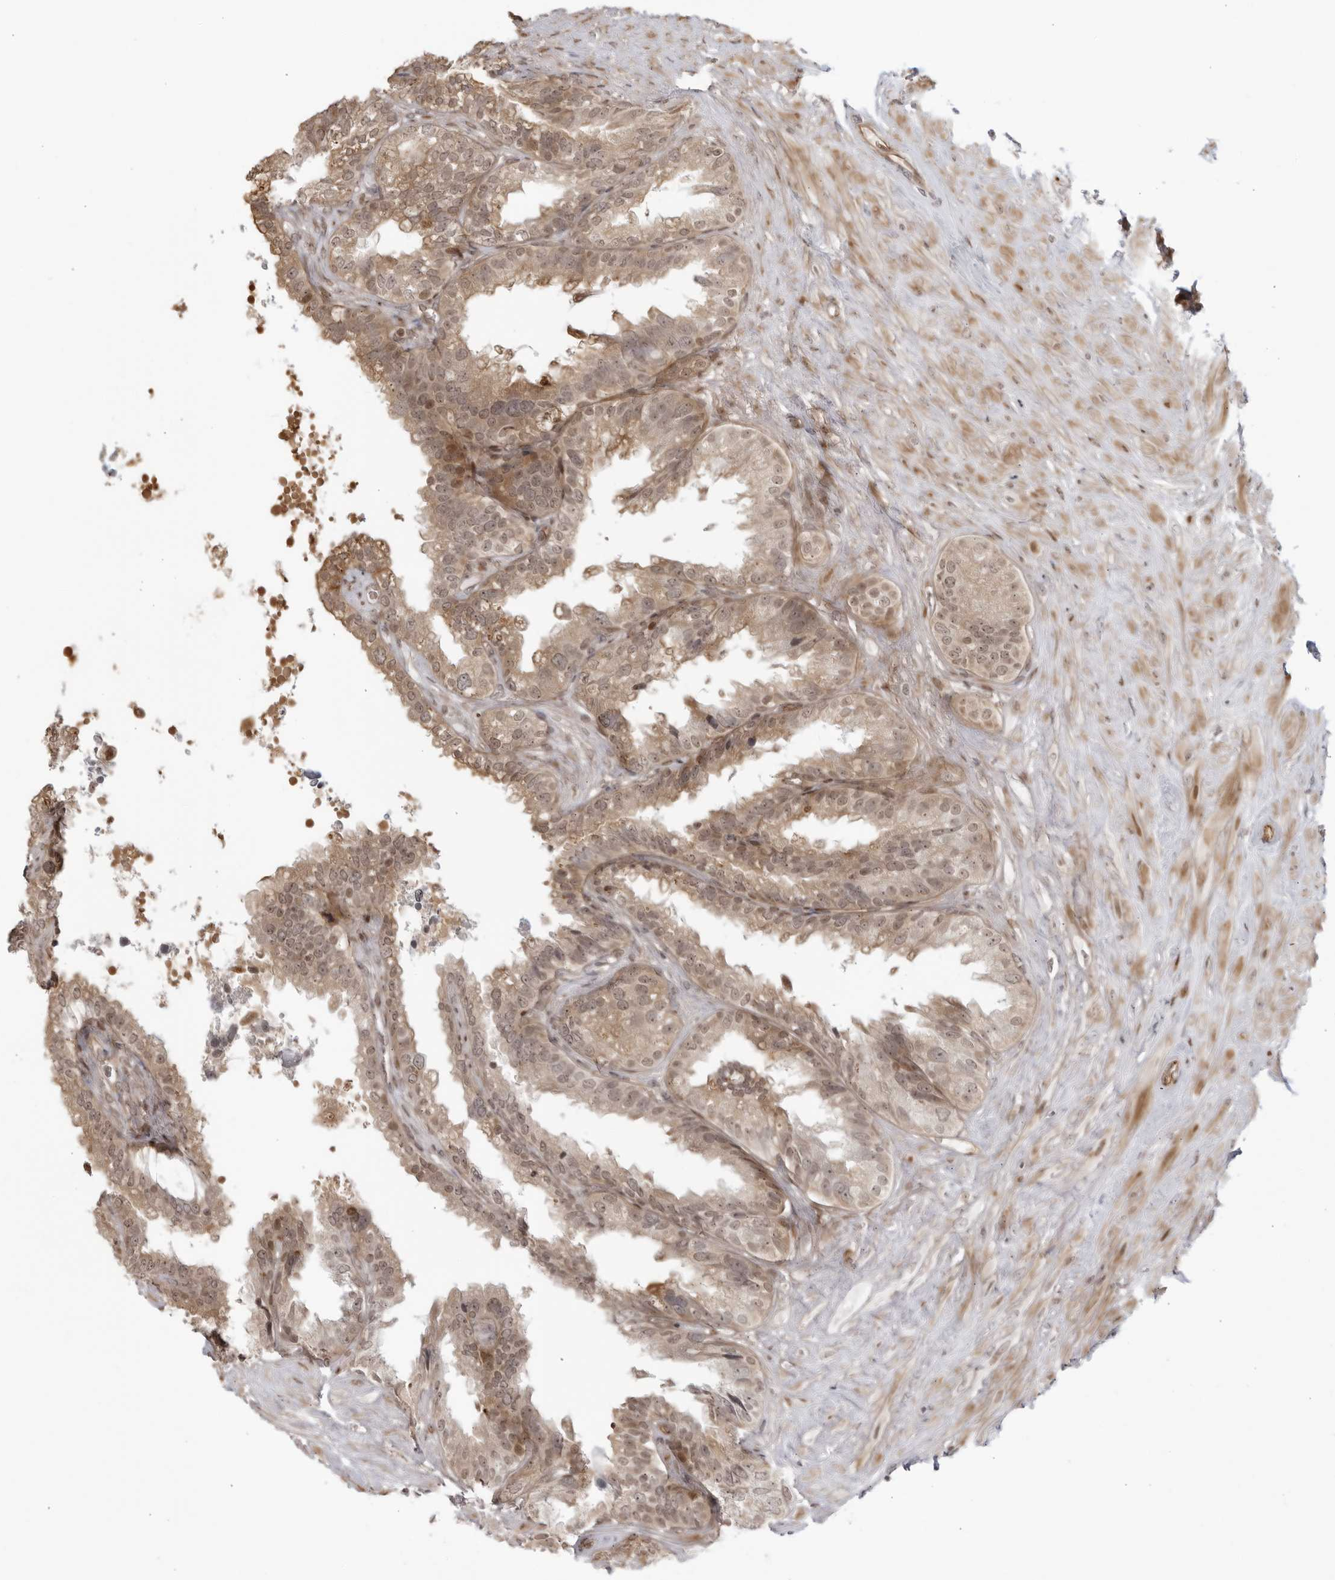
{"staining": {"intensity": "moderate", "quantity": ">75%", "location": "cytoplasmic/membranous,nuclear"}, "tissue": "seminal vesicle", "cell_type": "Glandular cells", "image_type": "normal", "snomed": [{"axis": "morphology", "description": "Normal tissue, NOS"}, {"axis": "topography", "description": "Seminal veicle"}], "caption": "Moderate cytoplasmic/membranous,nuclear expression for a protein is present in approximately >75% of glandular cells of normal seminal vesicle using immunohistochemistry (IHC).", "gene": "TCF21", "patient": {"sex": "male", "age": 80}}